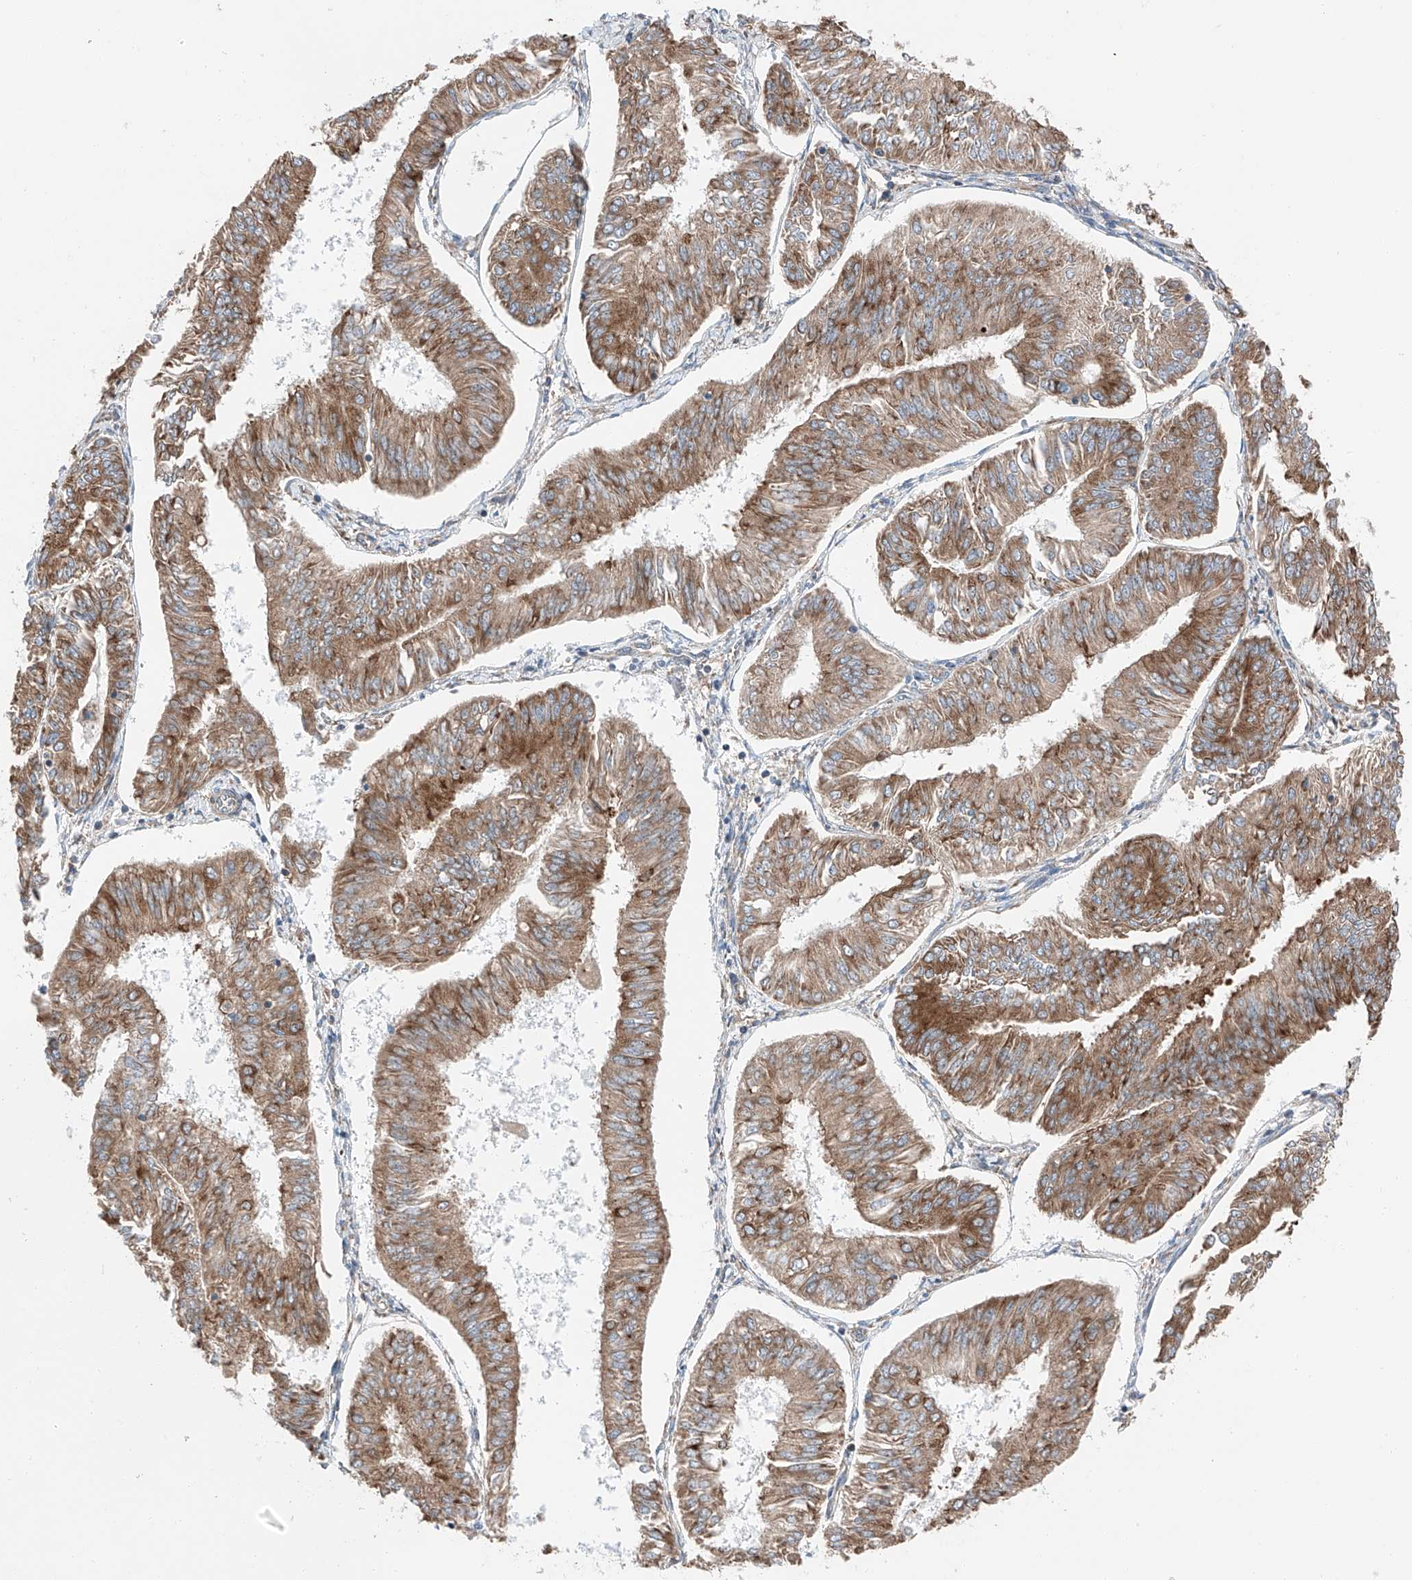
{"staining": {"intensity": "moderate", "quantity": ">75%", "location": "cytoplasmic/membranous"}, "tissue": "endometrial cancer", "cell_type": "Tumor cells", "image_type": "cancer", "snomed": [{"axis": "morphology", "description": "Adenocarcinoma, NOS"}, {"axis": "topography", "description": "Endometrium"}], "caption": "Endometrial cancer stained with DAB immunohistochemistry (IHC) reveals medium levels of moderate cytoplasmic/membranous expression in approximately >75% of tumor cells.", "gene": "ZC3H15", "patient": {"sex": "female", "age": 58}}